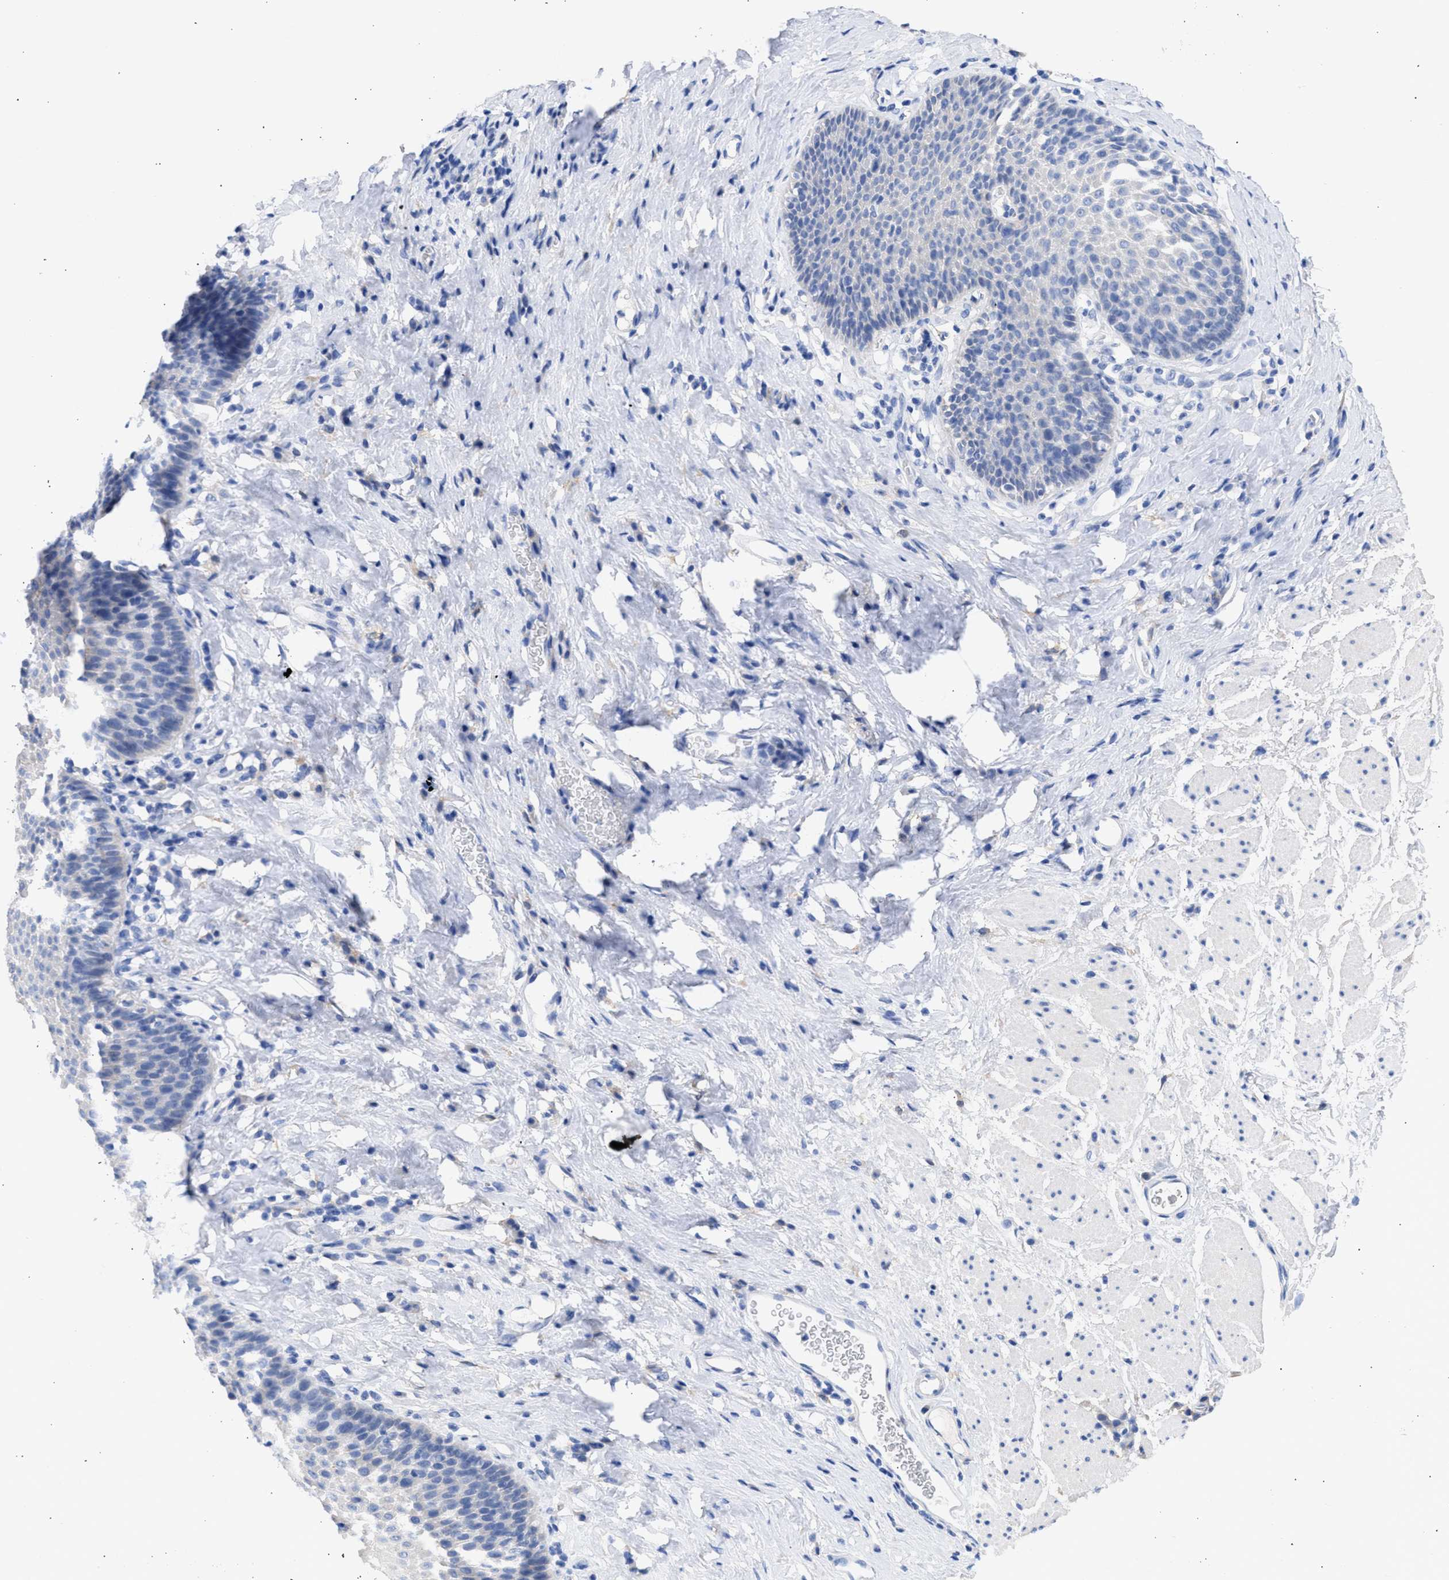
{"staining": {"intensity": "negative", "quantity": "none", "location": "none"}, "tissue": "esophagus", "cell_type": "Squamous epithelial cells", "image_type": "normal", "snomed": [{"axis": "morphology", "description": "Normal tissue, NOS"}, {"axis": "topography", "description": "Esophagus"}], "caption": "Immunohistochemistry photomicrograph of normal esophagus: human esophagus stained with DAB (3,3'-diaminobenzidine) demonstrates no significant protein expression in squamous epithelial cells. (DAB (3,3'-diaminobenzidine) immunohistochemistry with hematoxylin counter stain).", "gene": "RSPH1", "patient": {"sex": "female", "age": 61}}